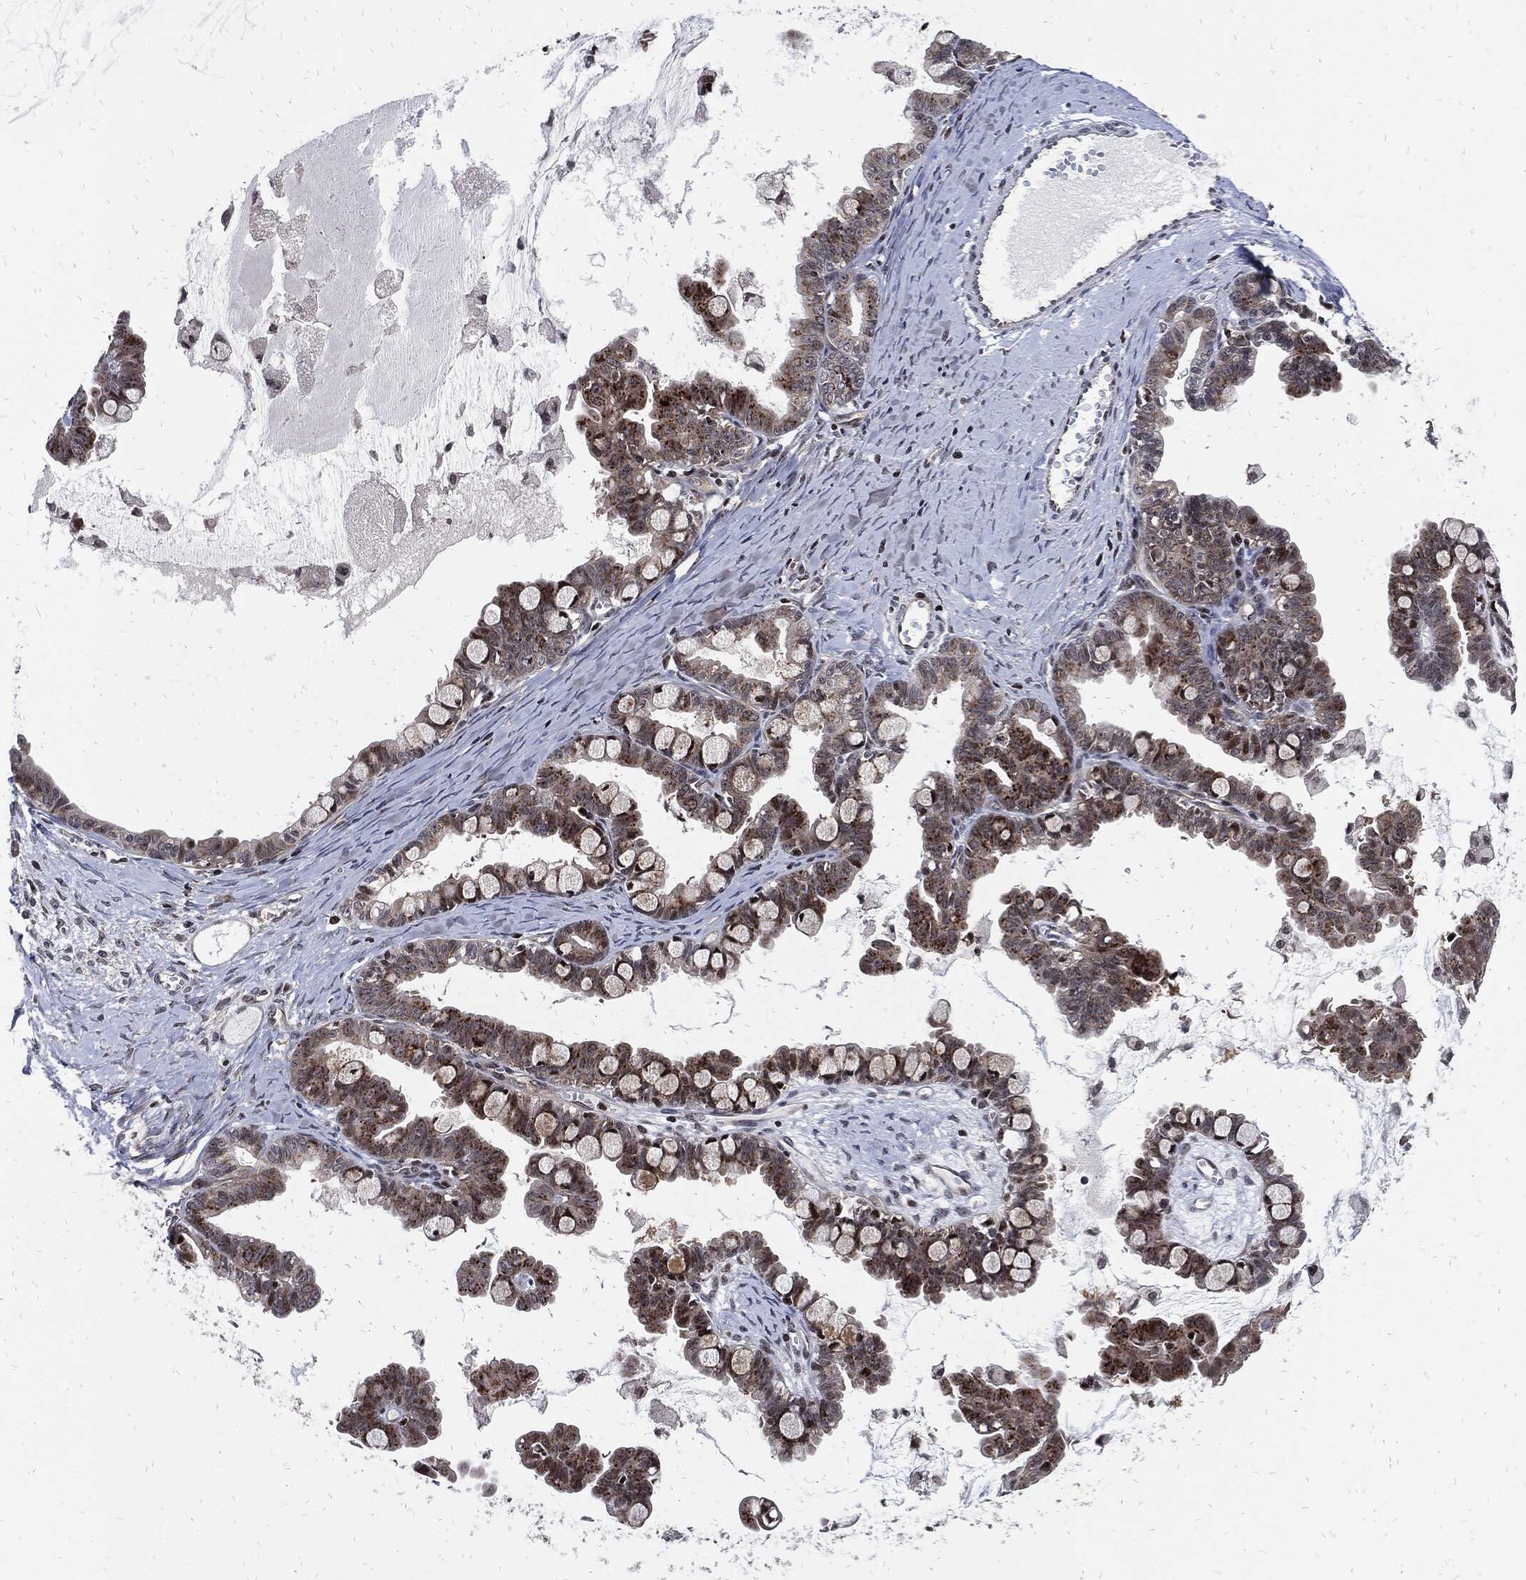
{"staining": {"intensity": "moderate", "quantity": ">75%", "location": "cytoplasmic/membranous"}, "tissue": "ovarian cancer", "cell_type": "Tumor cells", "image_type": "cancer", "snomed": [{"axis": "morphology", "description": "Cystadenocarcinoma, mucinous, NOS"}, {"axis": "topography", "description": "Ovary"}], "caption": "Immunohistochemical staining of human ovarian cancer (mucinous cystadenocarcinoma) demonstrates moderate cytoplasmic/membranous protein staining in approximately >75% of tumor cells.", "gene": "ZNF775", "patient": {"sex": "female", "age": 63}}